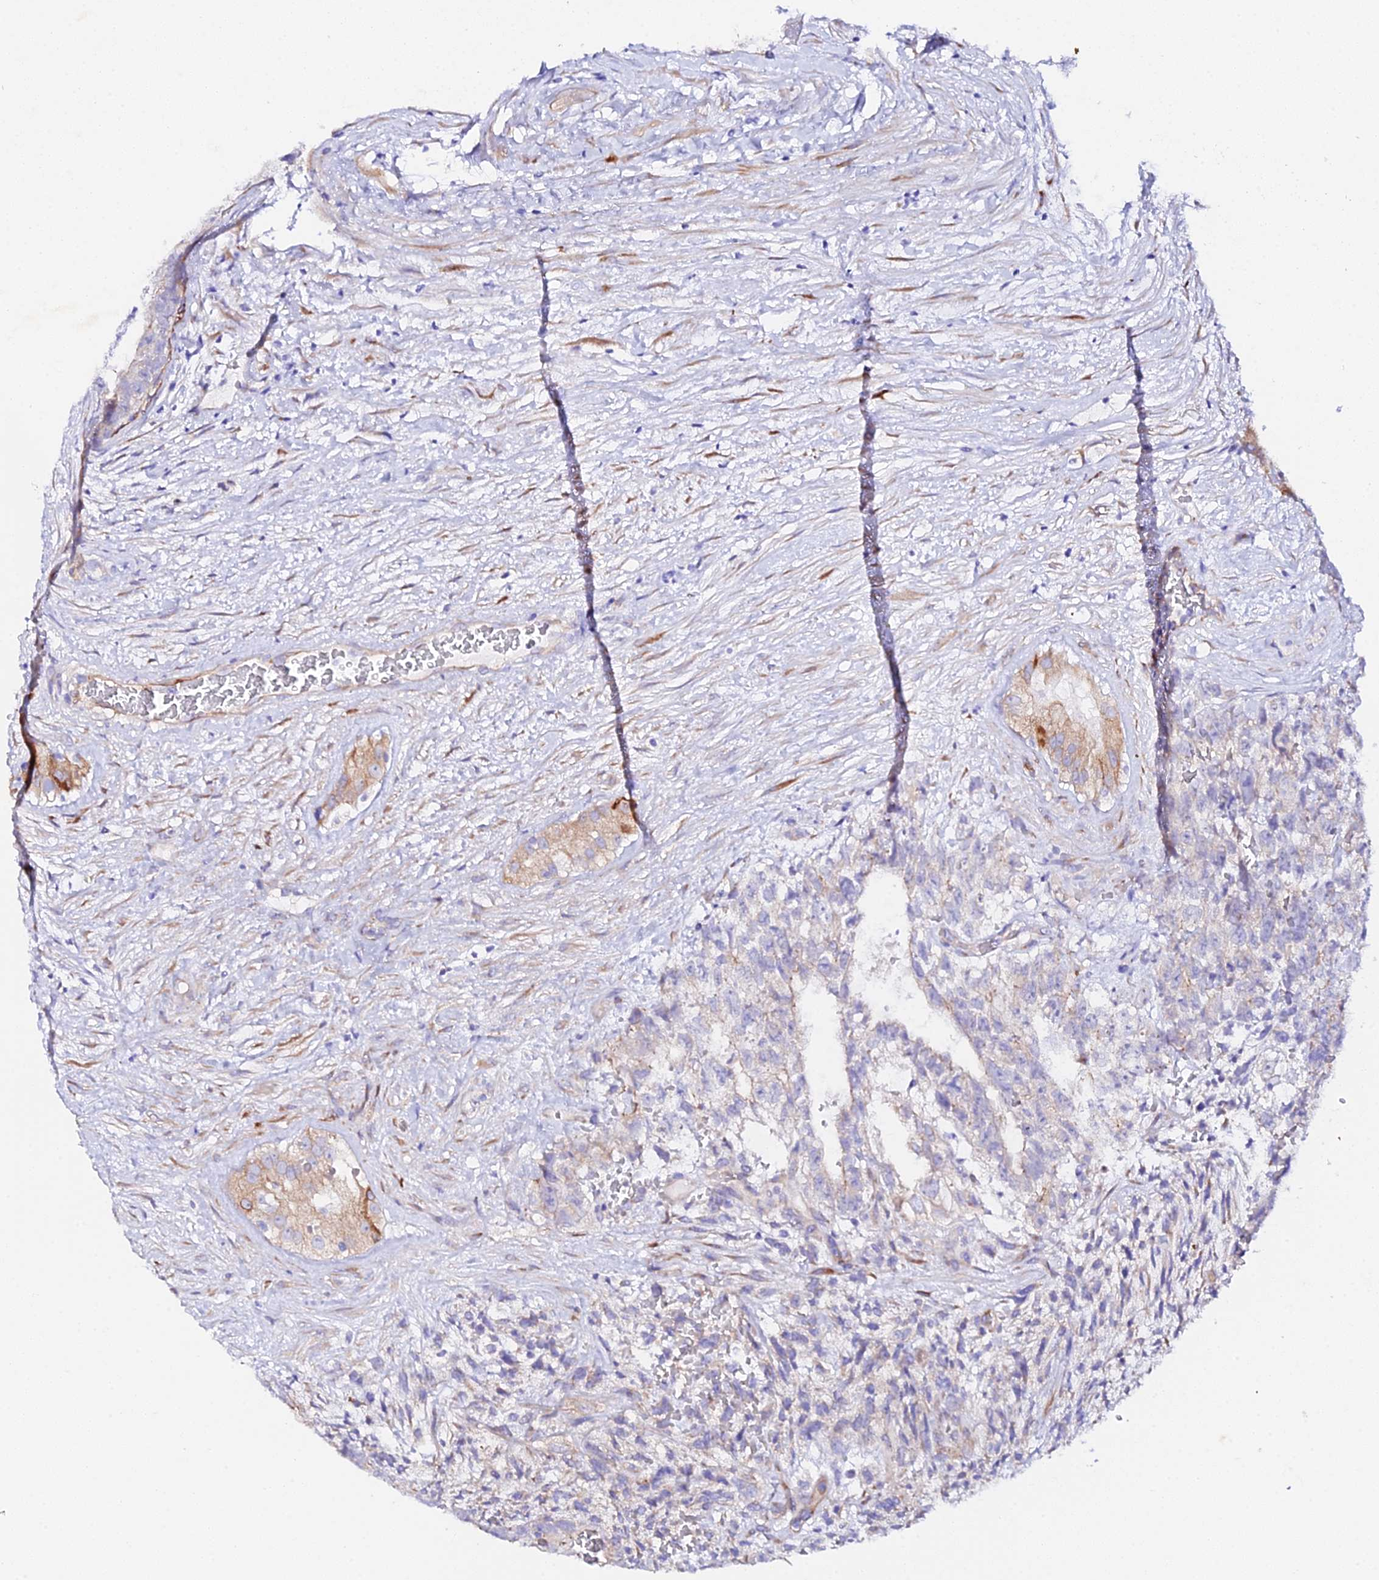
{"staining": {"intensity": "moderate", "quantity": "<25%", "location": "cytoplasmic/membranous"}, "tissue": "testis cancer", "cell_type": "Tumor cells", "image_type": "cancer", "snomed": [{"axis": "morphology", "description": "Carcinoma, Embryonal, NOS"}, {"axis": "topography", "description": "Testis"}], "caption": "An IHC image of tumor tissue is shown. Protein staining in brown highlights moderate cytoplasmic/membranous positivity in testis cancer within tumor cells.", "gene": "CFAP45", "patient": {"sex": "male", "age": 26}}